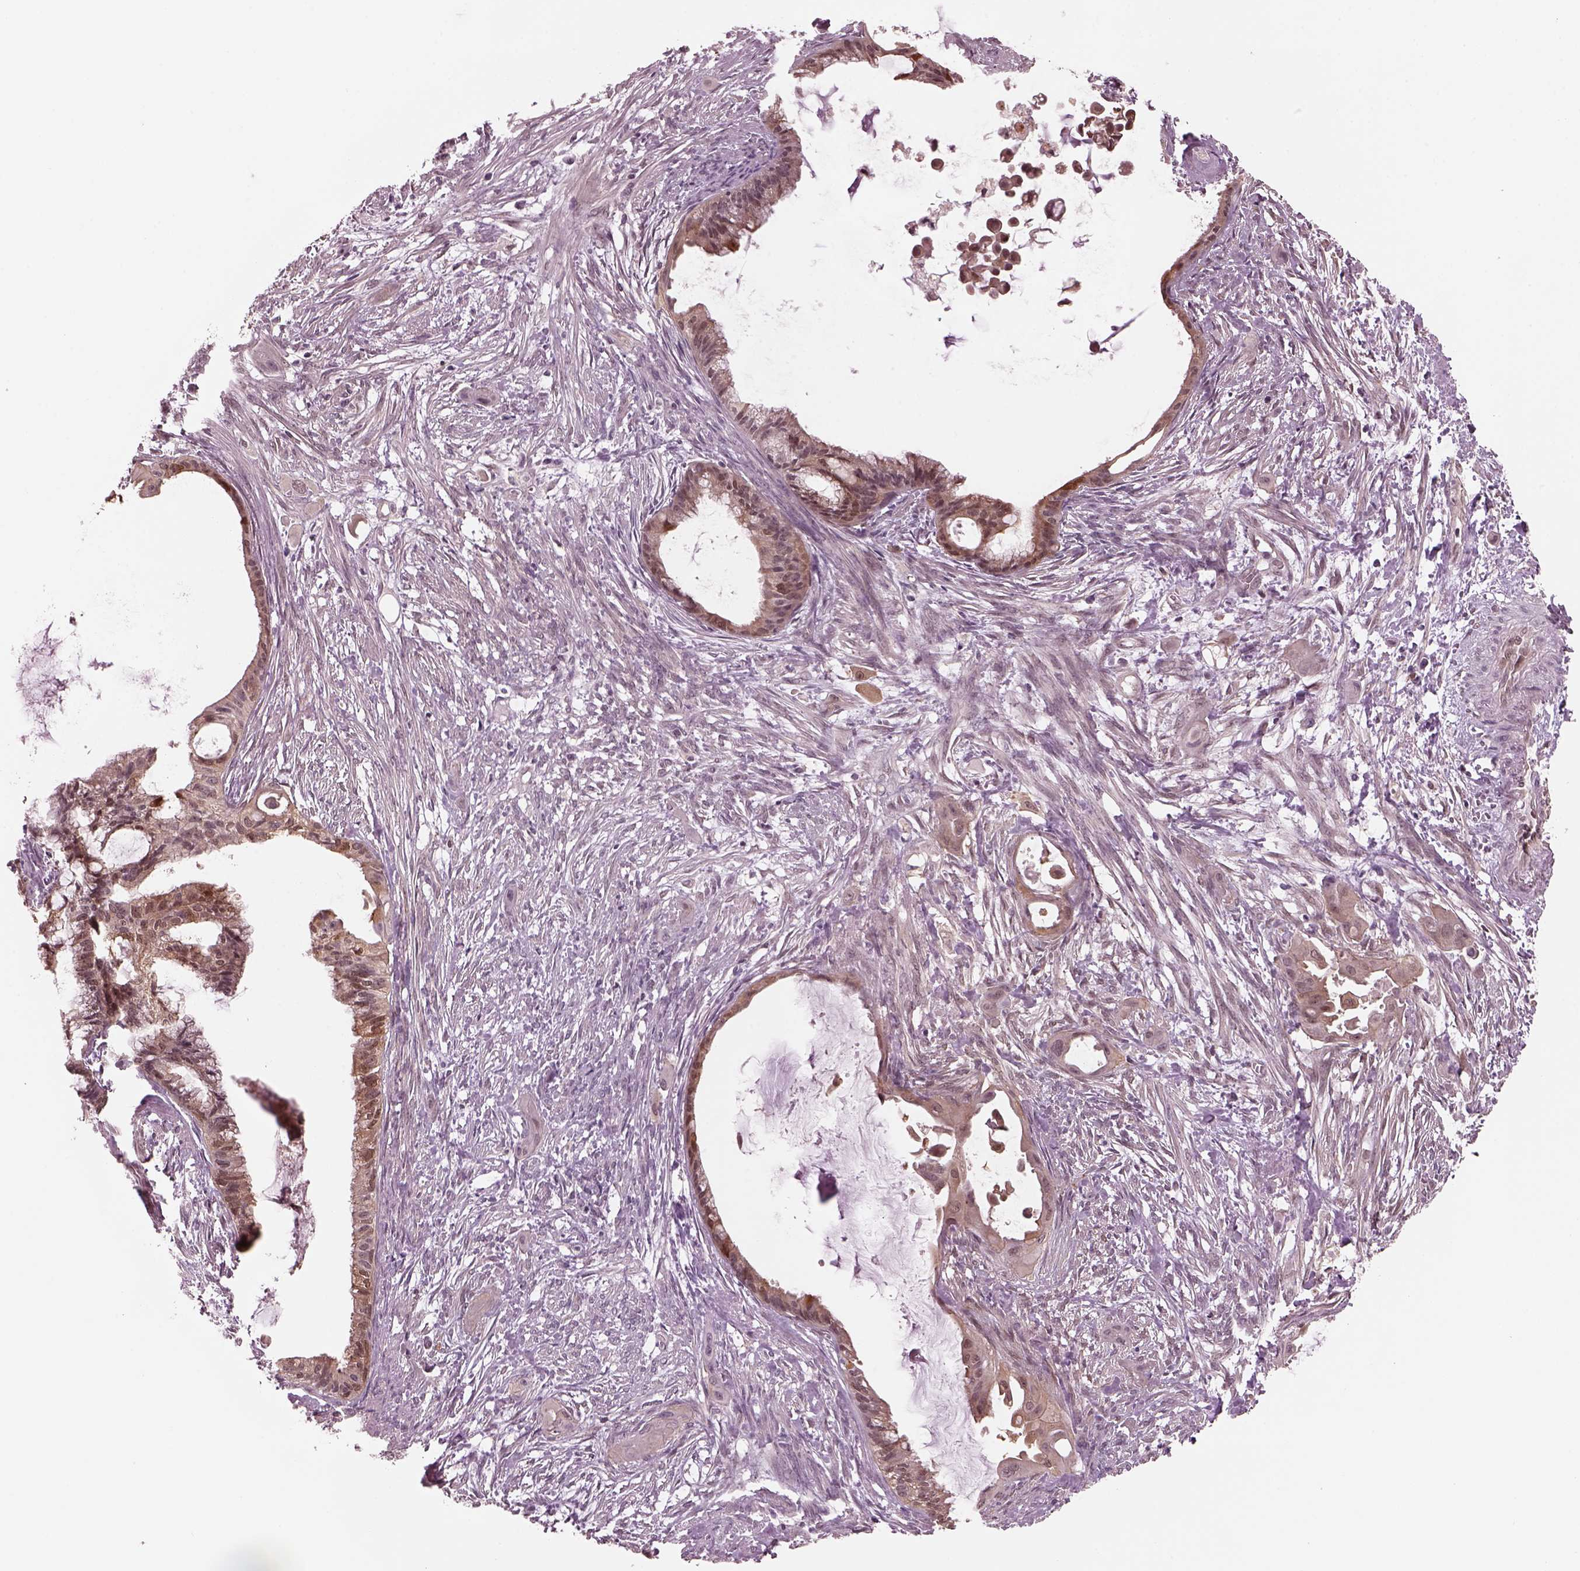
{"staining": {"intensity": "moderate", "quantity": "25%-75%", "location": "cytoplasmic/membranous"}, "tissue": "endometrial cancer", "cell_type": "Tumor cells", "image_type": "cancer", "snomed": [{"axis": "morphology", "description": "Adenocarcinoma, NOS"}, {"axis": "topography", "description": "Endometrium"}], "caption": "Human endometrial cancer stained for a protein (brown) shows moderate cytoplasmic/membranous positive positivity in about 25%-75% of tumor cells.", "gene": "SRI", "patient": {"sex": "female", "age": 86}}